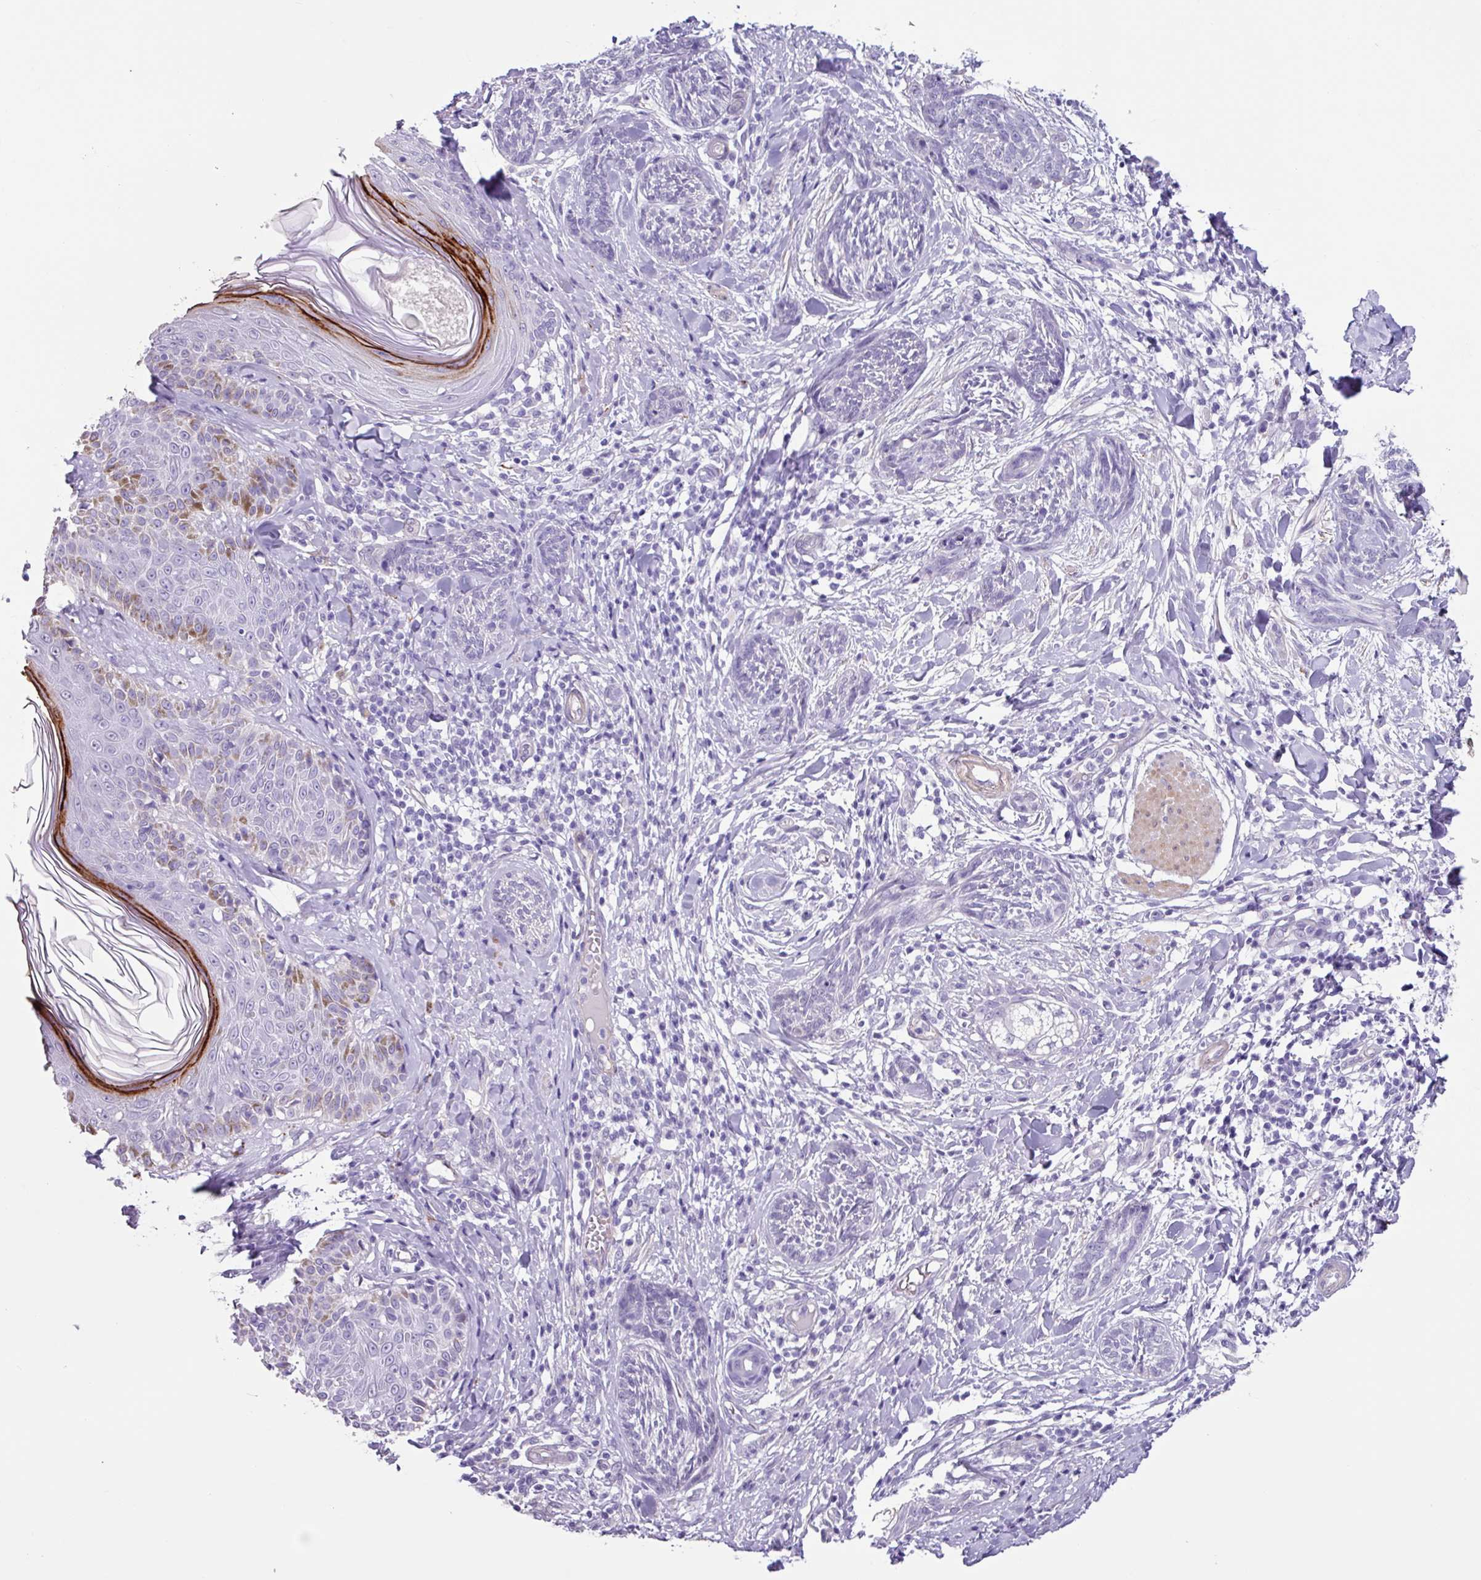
{"staining": {"intensity": "negative", "quantity": "none", "location": "none"}, "tissue": "skin cancer", "cell_type": "Tumor cells", "image_type": "cancer", "snomed": [{"axis": "morphology", "description": "Basal cell carcinoma"}, {"axis": "topography", "description": "Skin"}], "caption": "This is an immunohistochemistry (IHC) histopathology image of human skin cancer. There is no expression in tumor cells.", "gene": "OTX1", "patient": {"sex": "male", "age": 73}}